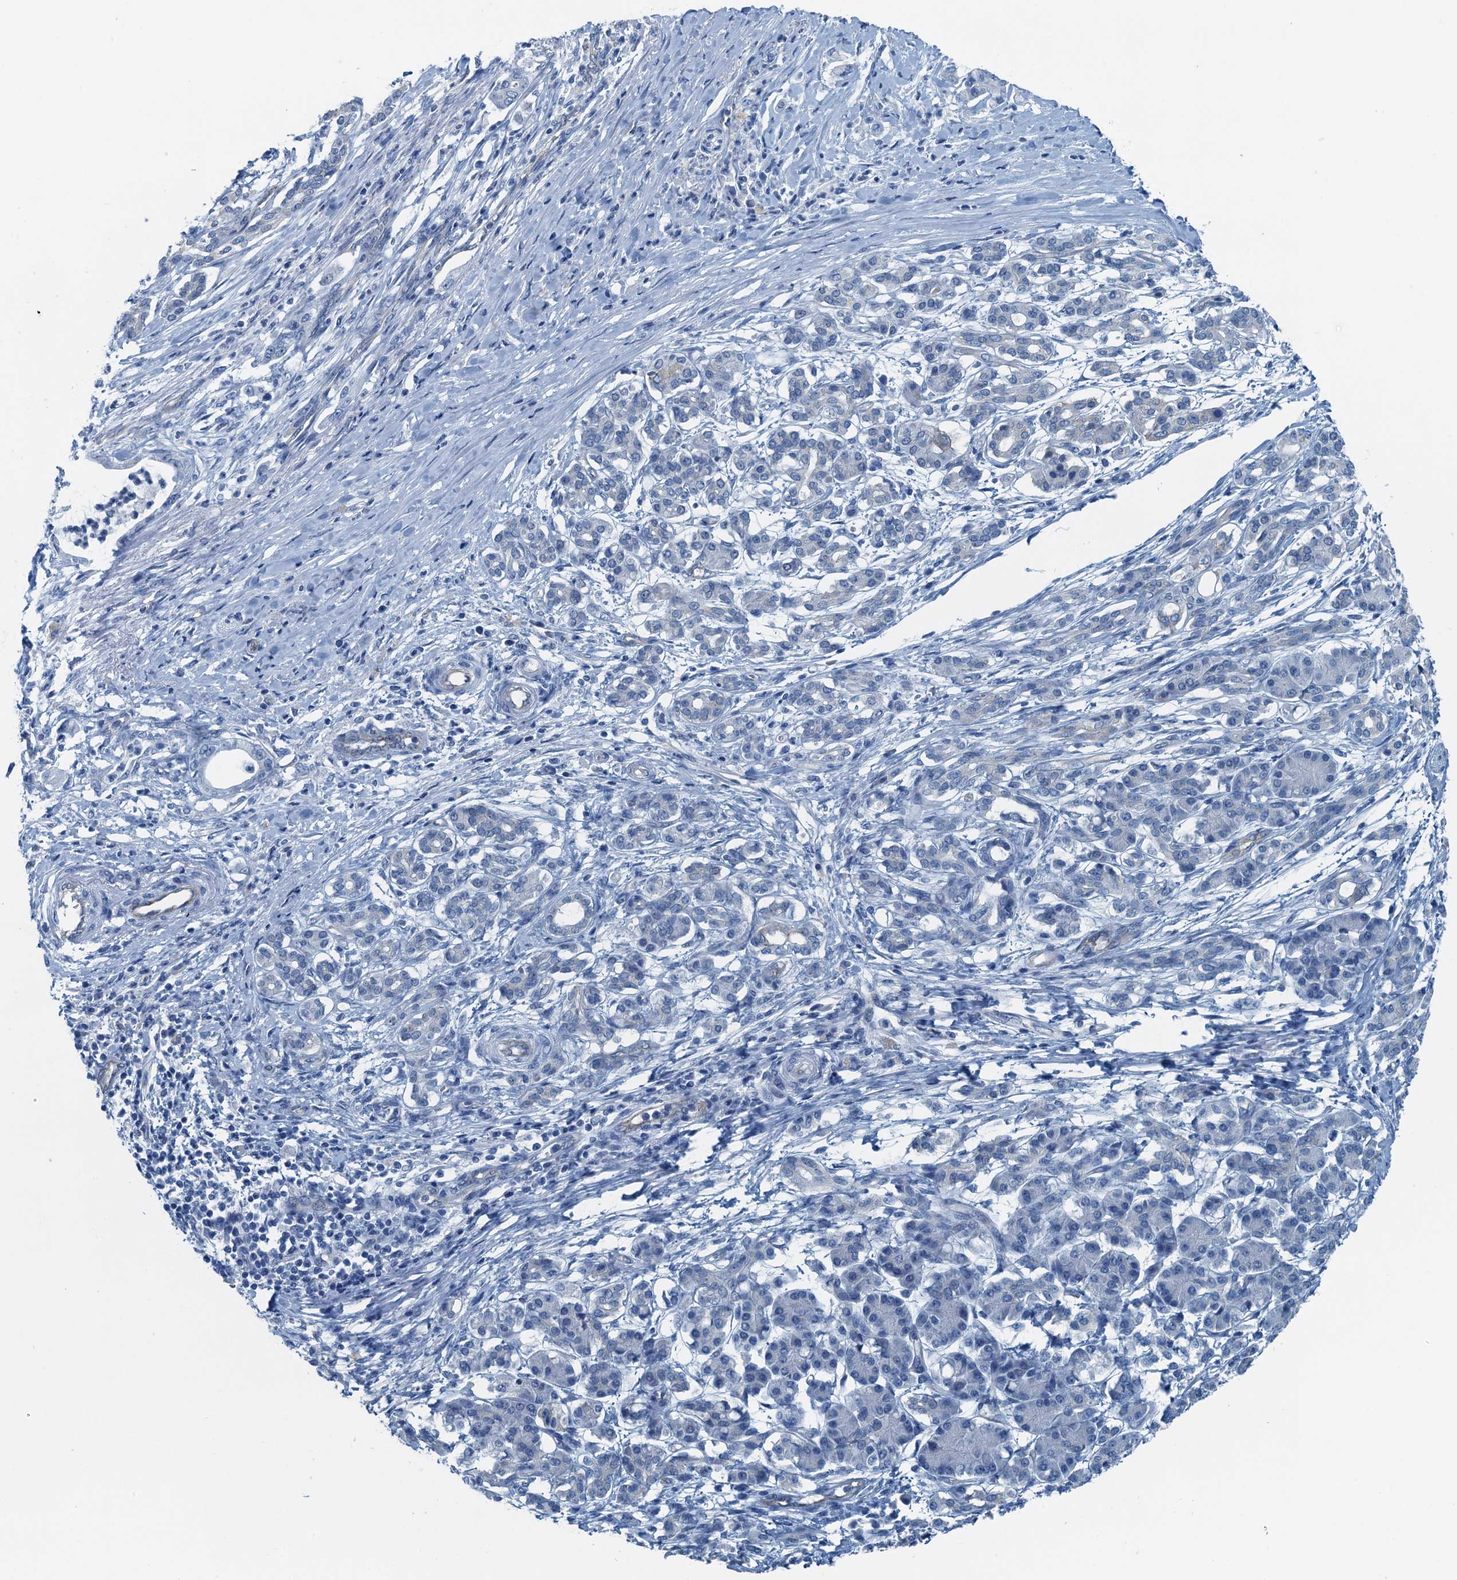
{"staining": {"intensity": "negative", "quantity": "none", "location": "none"}, "tissue": "pancreatic cancer", "cell_type": "Tumor cells", "image_type": "cancer", "snomed": [{"axis": "morphology", "description": "Adenocarcinoma, NOS"}, {"axis": "topography", "description": "Pancreas"}], "caption": "Tumor cells show no significant expression in adenocarcinoma (pancreatic).", "gene": "GFOD2", "patient": {"sex": "female", "age": 55}}